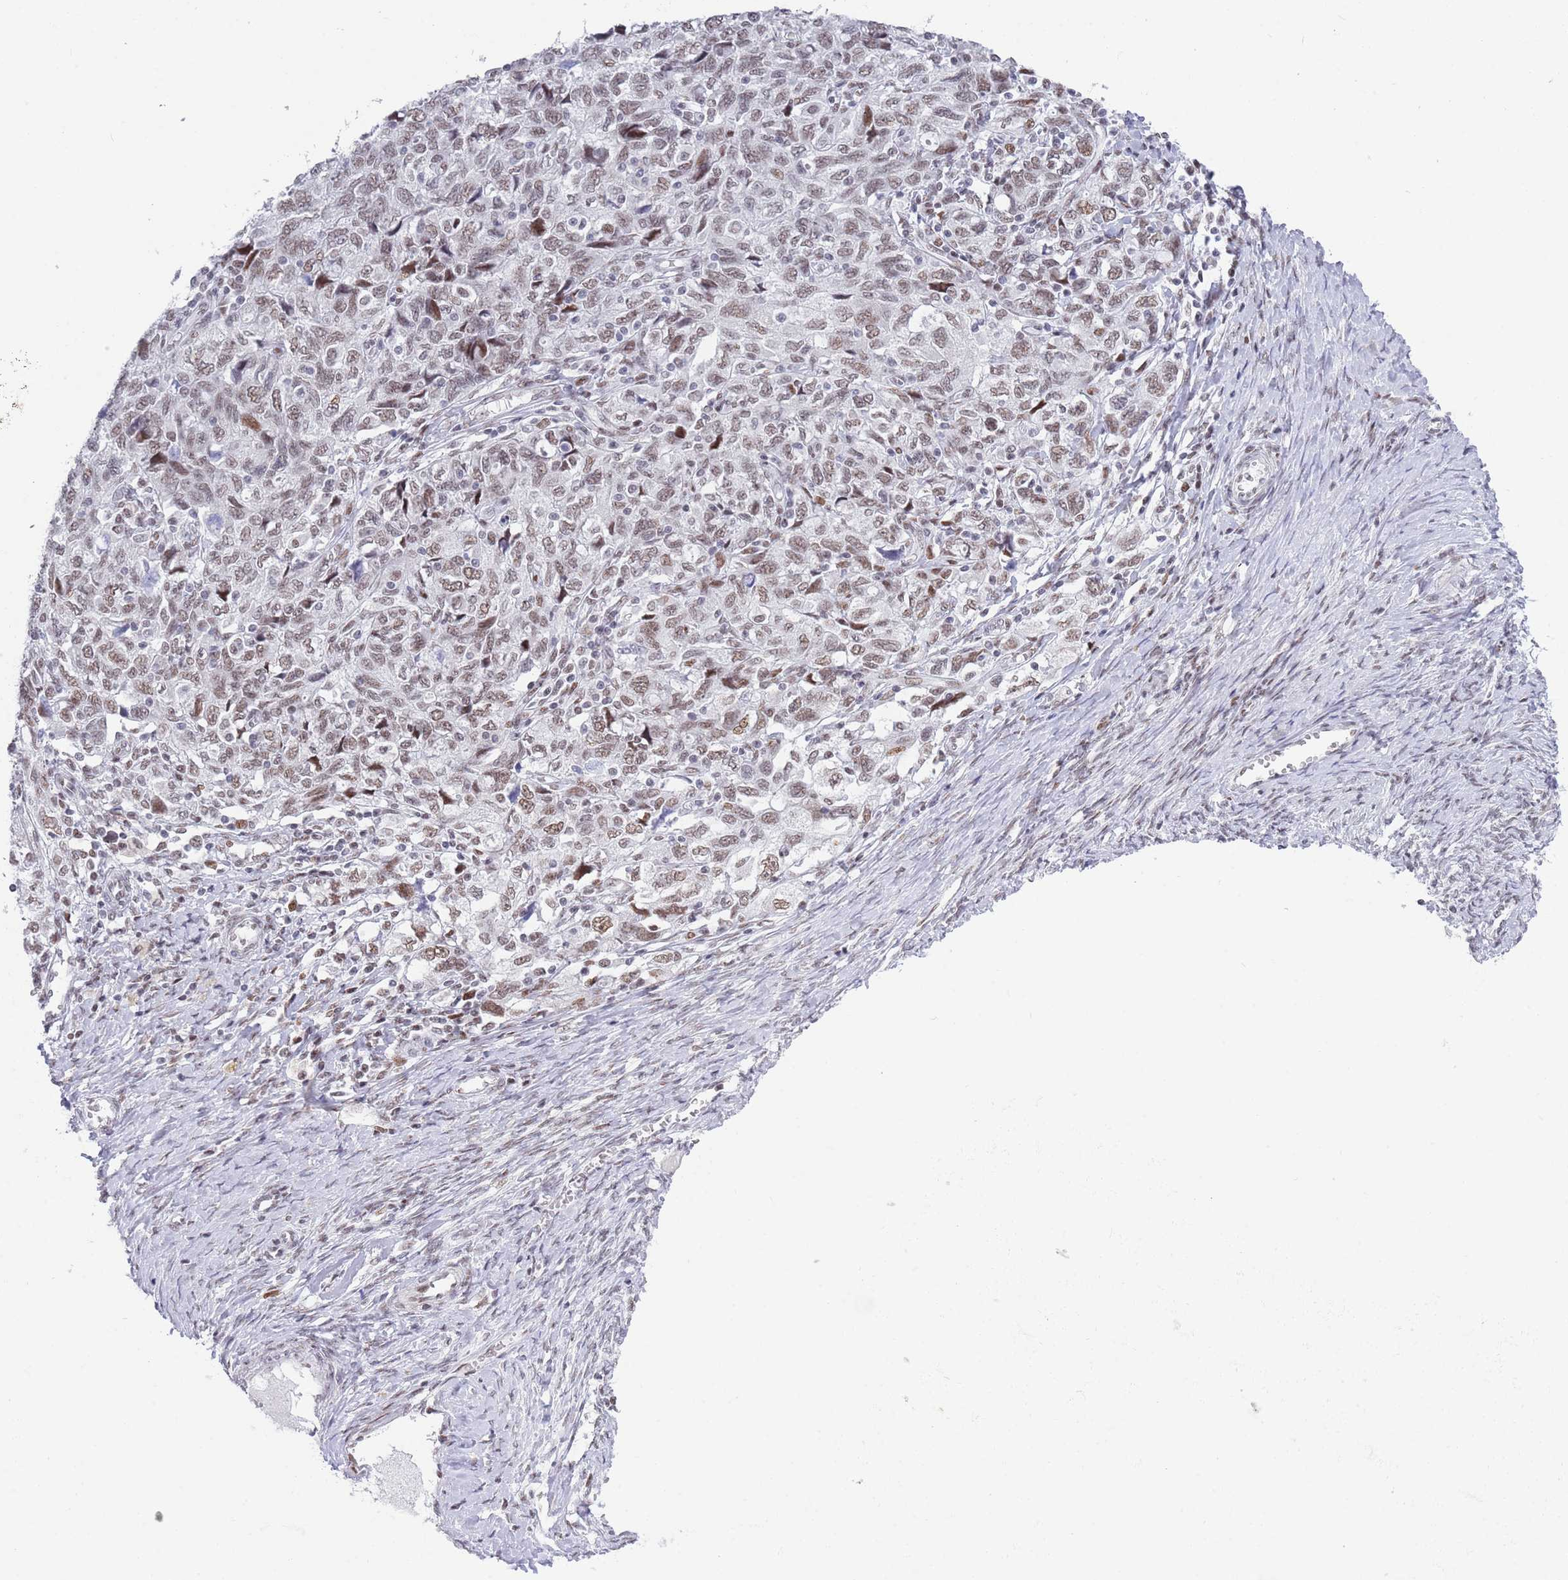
{"staining": {"intensity": "moderate", "quantity": ">75%", "location": "nuclear"}, "tissue": "ovarian cancer", "cell_type": "Tumor cells", "image_type": "cancer", "snomed": [{"axis": "morphology", "description": "Carcinoma, NOS"}, {"axis": "morphology", "description": "Cystadenocarcinoma, serous, NOS"}, {"axis": "topography", "description": "Ovary"}], "caption": "A brown stain labels moderate nuclear staining of a protein in ovarian cancer (serous cystadenocarcinoma) tumor cells.", "gene": "ZNF382", "patient": {"sex": "female", "age": 69}}